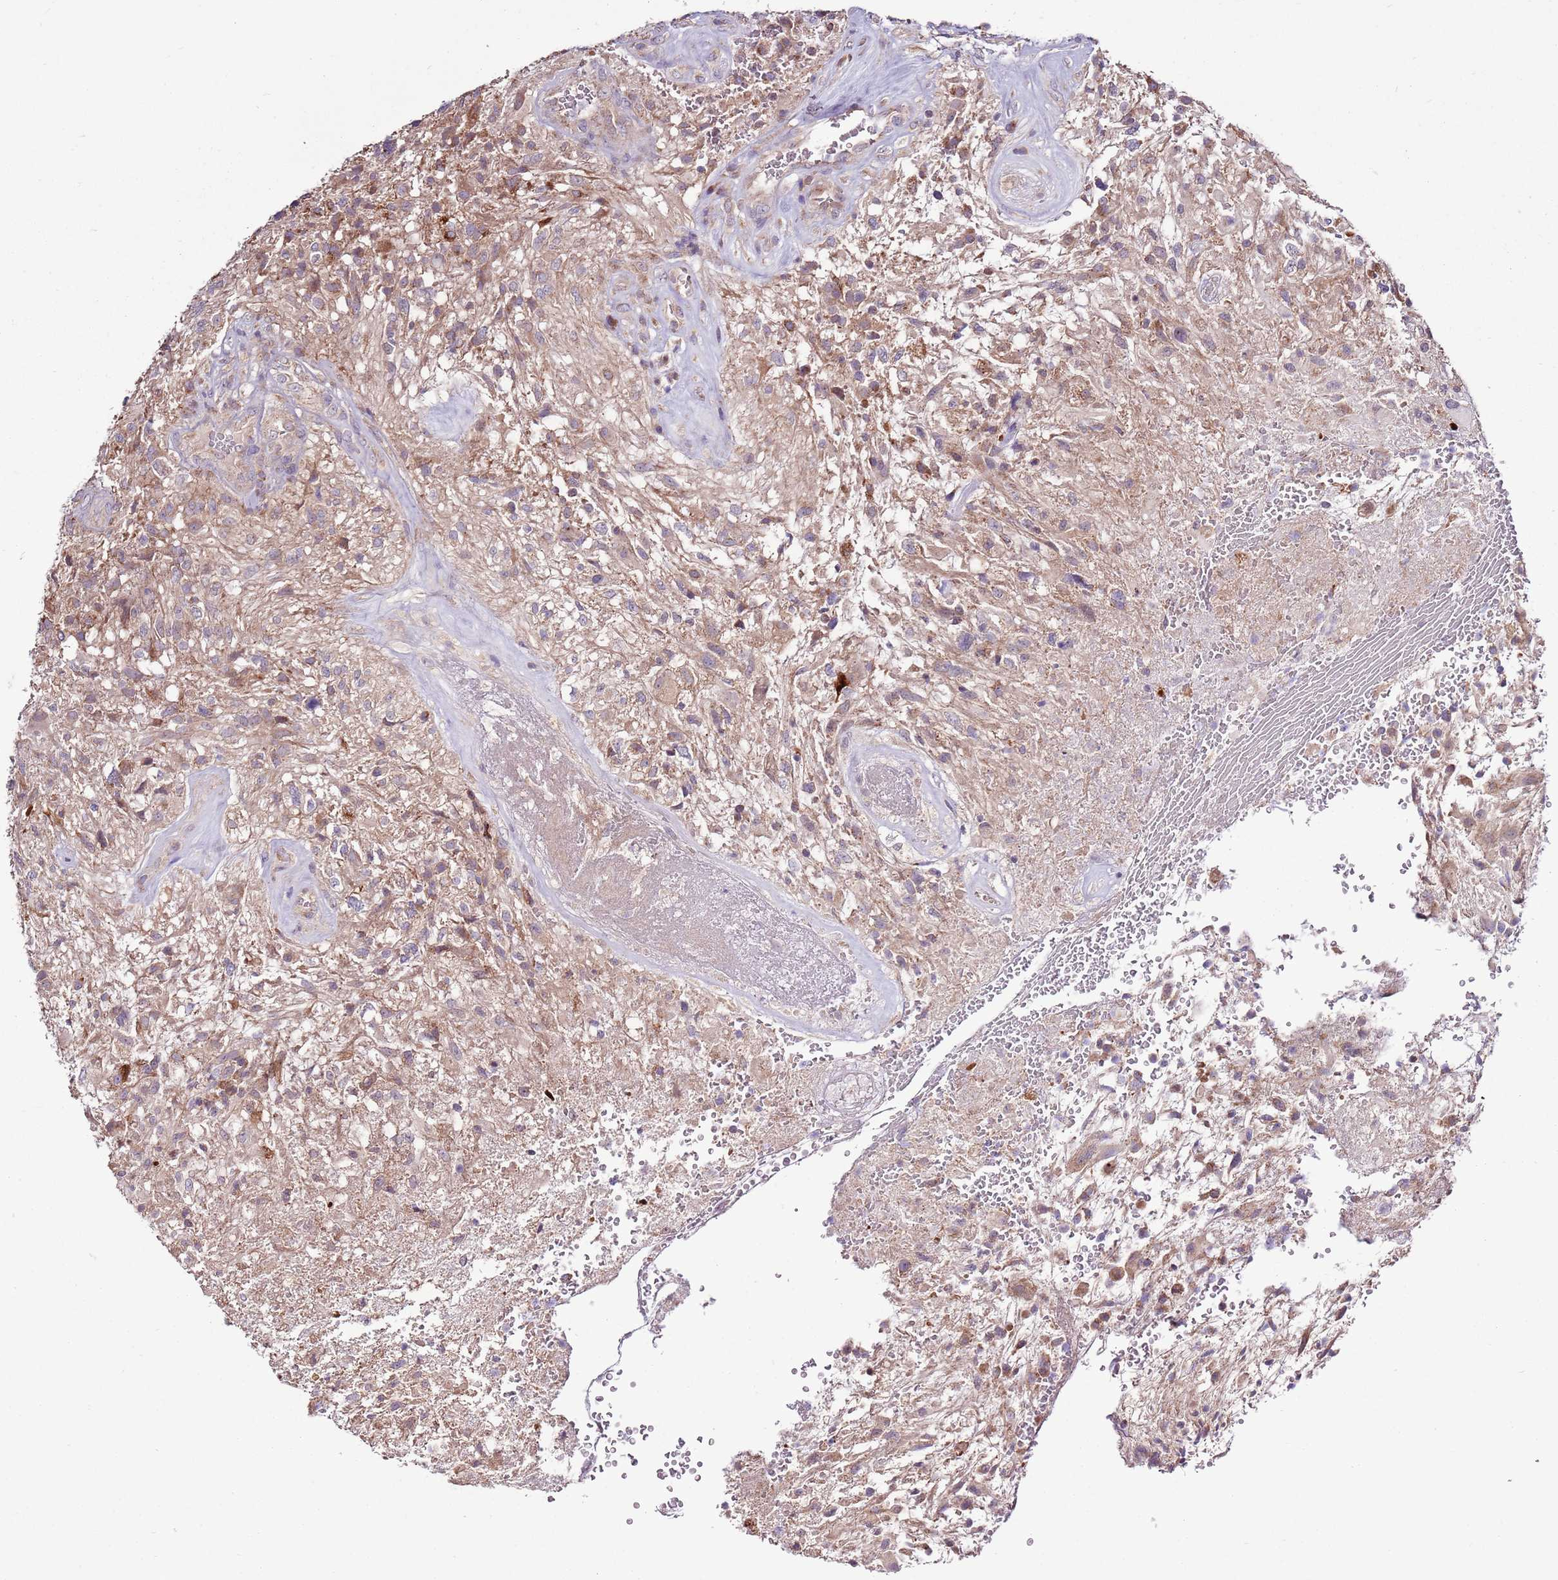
{"staining": {"intensity": "moderate", "quantity": "25%-75%", "location": "cytoplasmic/membranous"}, "tissue": "glioma", "cell_type": "Tumor cells", "image_type": "cancer", "snomed": [{"axis": "morphology", "description": "Glioma, malignant, High grade"}, {"axis": "topography", "description": "Brain"}], "caption": "Immunohistochemical staining of human glioma shows moderate cytoplasmic/membranous protein expression in about 25%-75% of tumor cells. The protein is stained brown, and the nuclei are stained in blue (DAB (3,3'-diaminobenzidine) IHC with brightfield microscopy, high magnification).", "gene": "SMG1", "patient": {"sex": "male", "age": 56}}